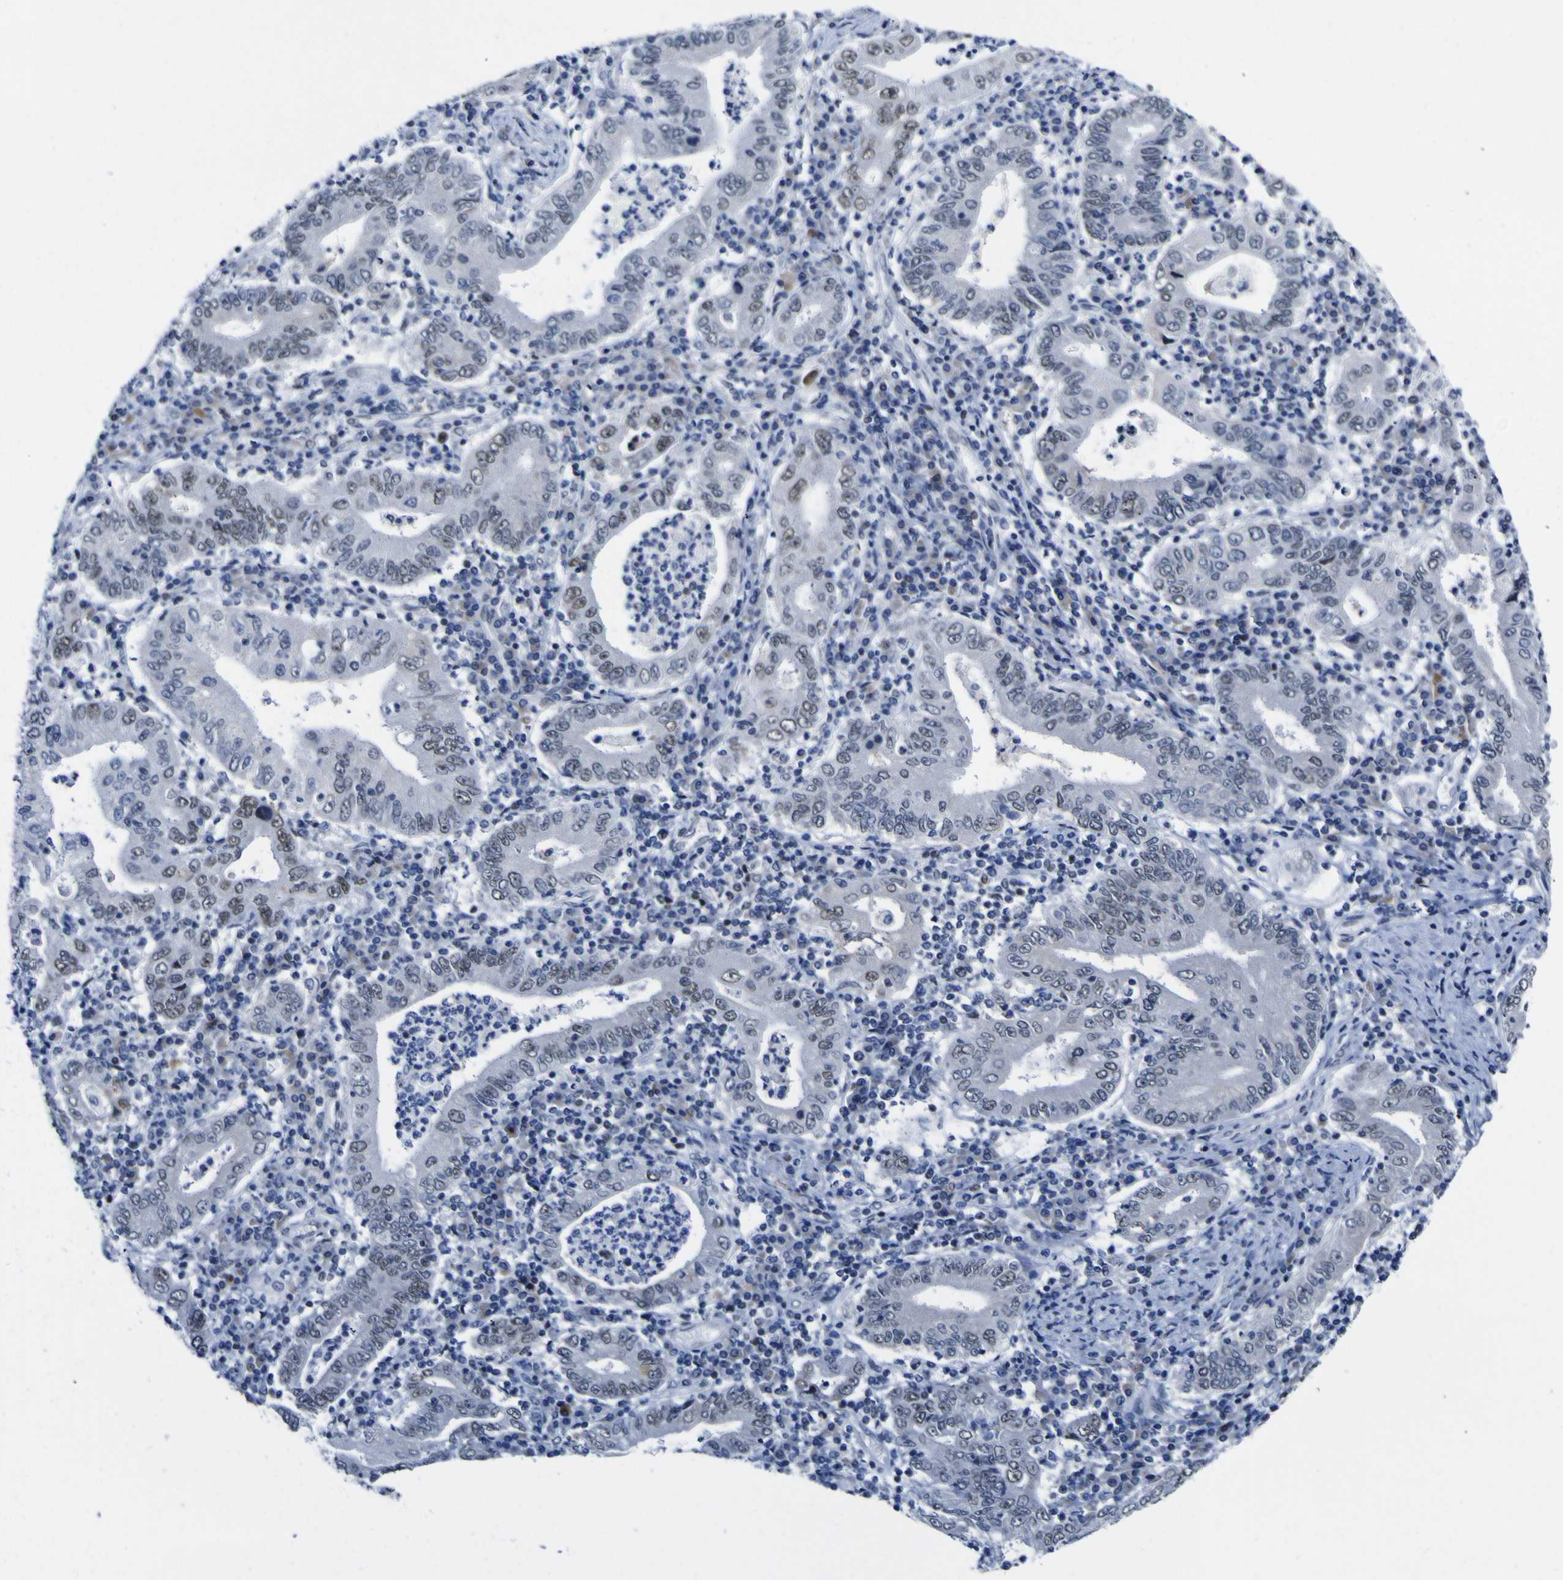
{"staining": {"intensity": "weak", "quantity": "25%-75%", "location": "nuclear"}, "tissue": "stomach cancer", "cell_type": "Tumor cells", "image_type": "cancer", "snomed": [{"axis": "morphology", "description": "Normal tissue, NOS"}, {"axis": "morphology", "description": "Adenocarcinoma, NOS"}, {"axis": "topography", "description": "Esophagus"}, {"axis": "topography", "description": "Stomach, upper"}, {"axis": "topography", "description": "Peripheral nerve tissue"}], "caption": "IHC micrograph of neoplastic tissue: human stomach cancer (adenocarcinoma) stained using immunohistochemistry shows low levels of weak protein expression localized specifically in the nuclear of tumor cells, appearing as a nuclear brown color.", "gene": "MBD3", "patient": {"sex": "male", "age": 62}}